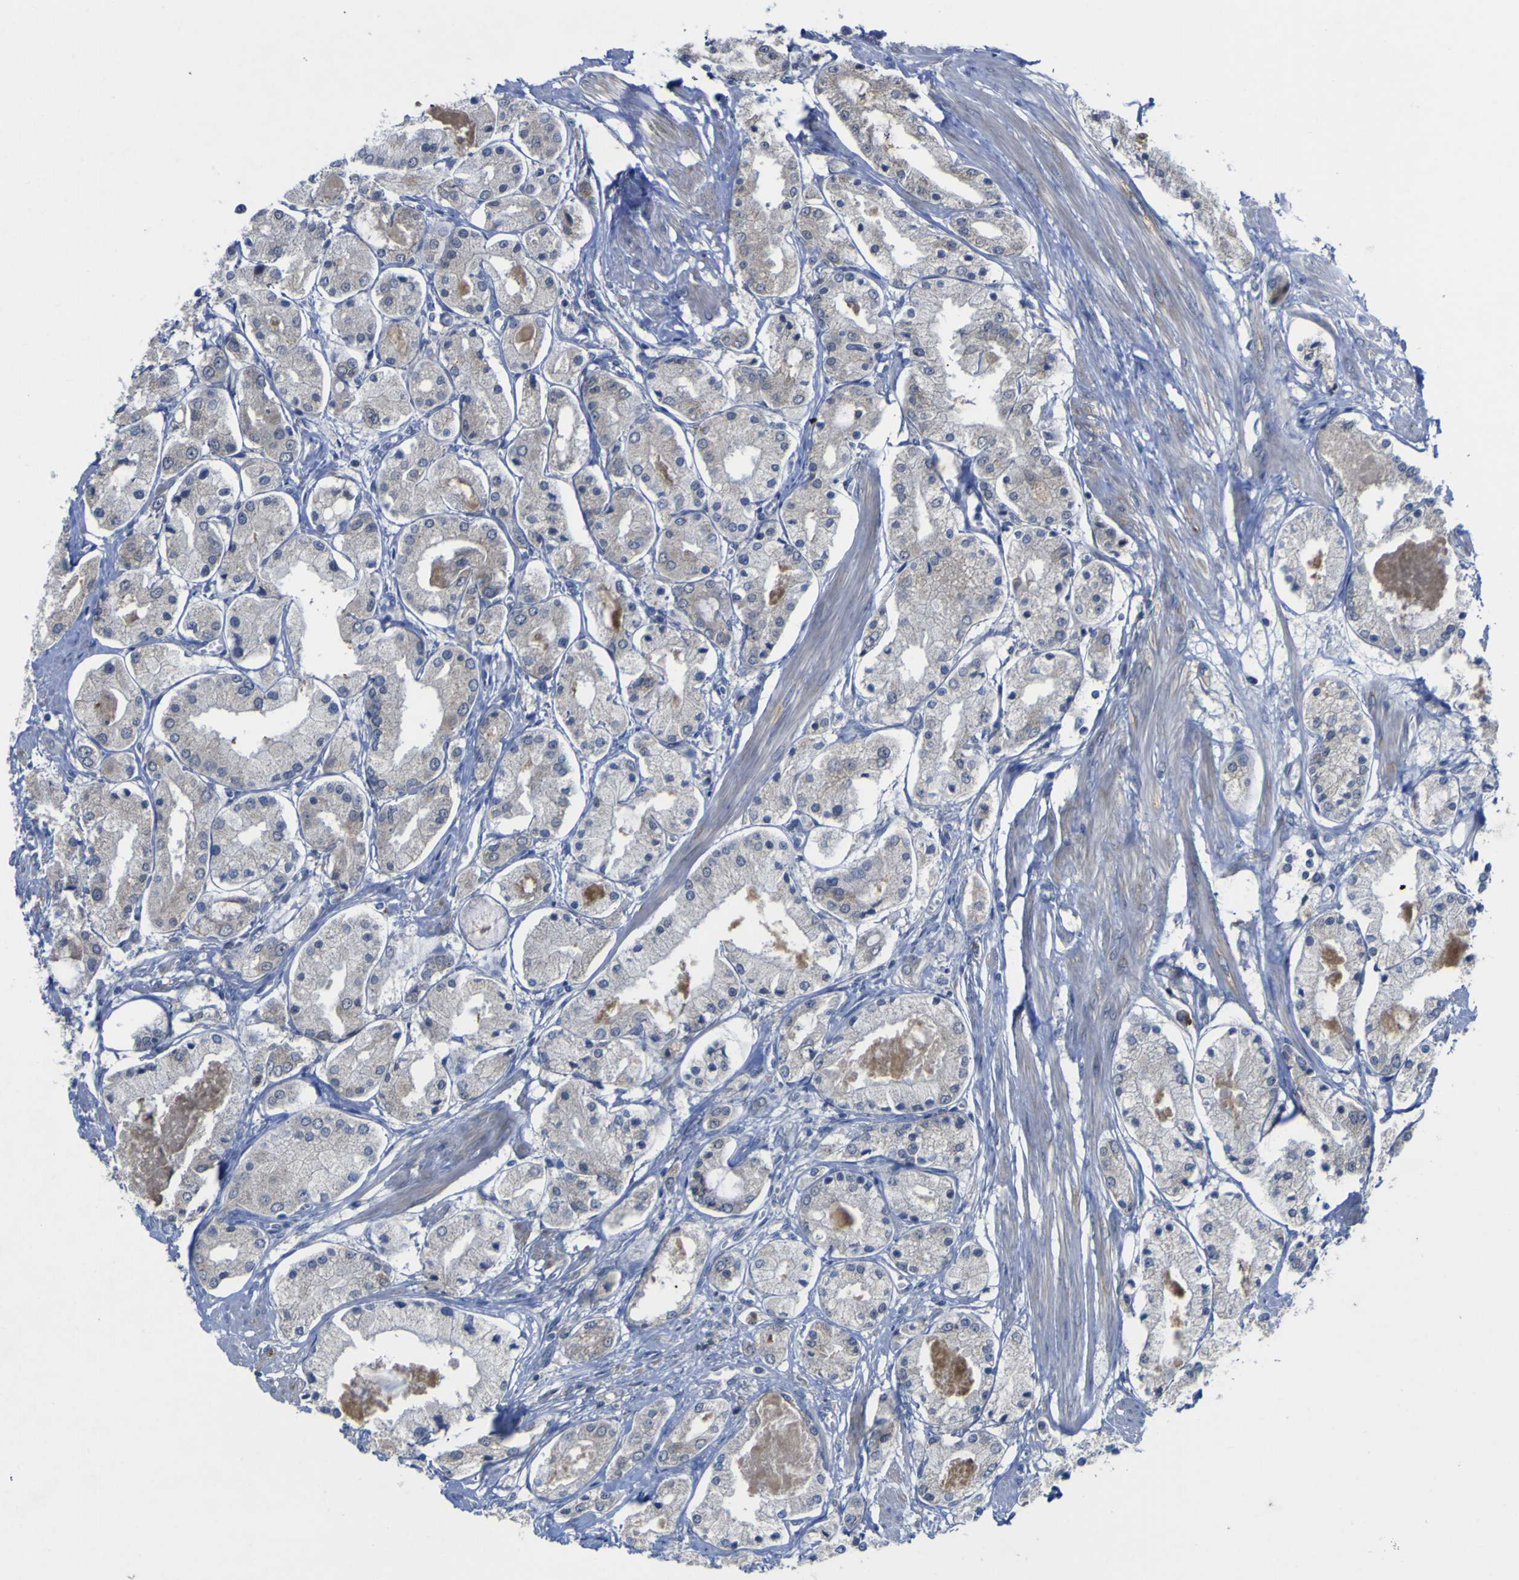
{"staining": {"intensity": "negative", "quantity": "none", "location": "none"}, "tissue": "prostate cancer", "cell_type": "Tumor cells", "image_type": "cancer", "snomed": [{"axis": "morphology", "description": "Adenocarcinoma, High grade"}, {"axis": "topography", "description": "Prostate"}], "caption": "Prostate cancer (high-grade adenocarcinoma) was stained to show a protein in brown. There is no significant expression in tumor cells.", "gene": "TNFRSF11A", "patient": {"sex": "male", "age": 66}}